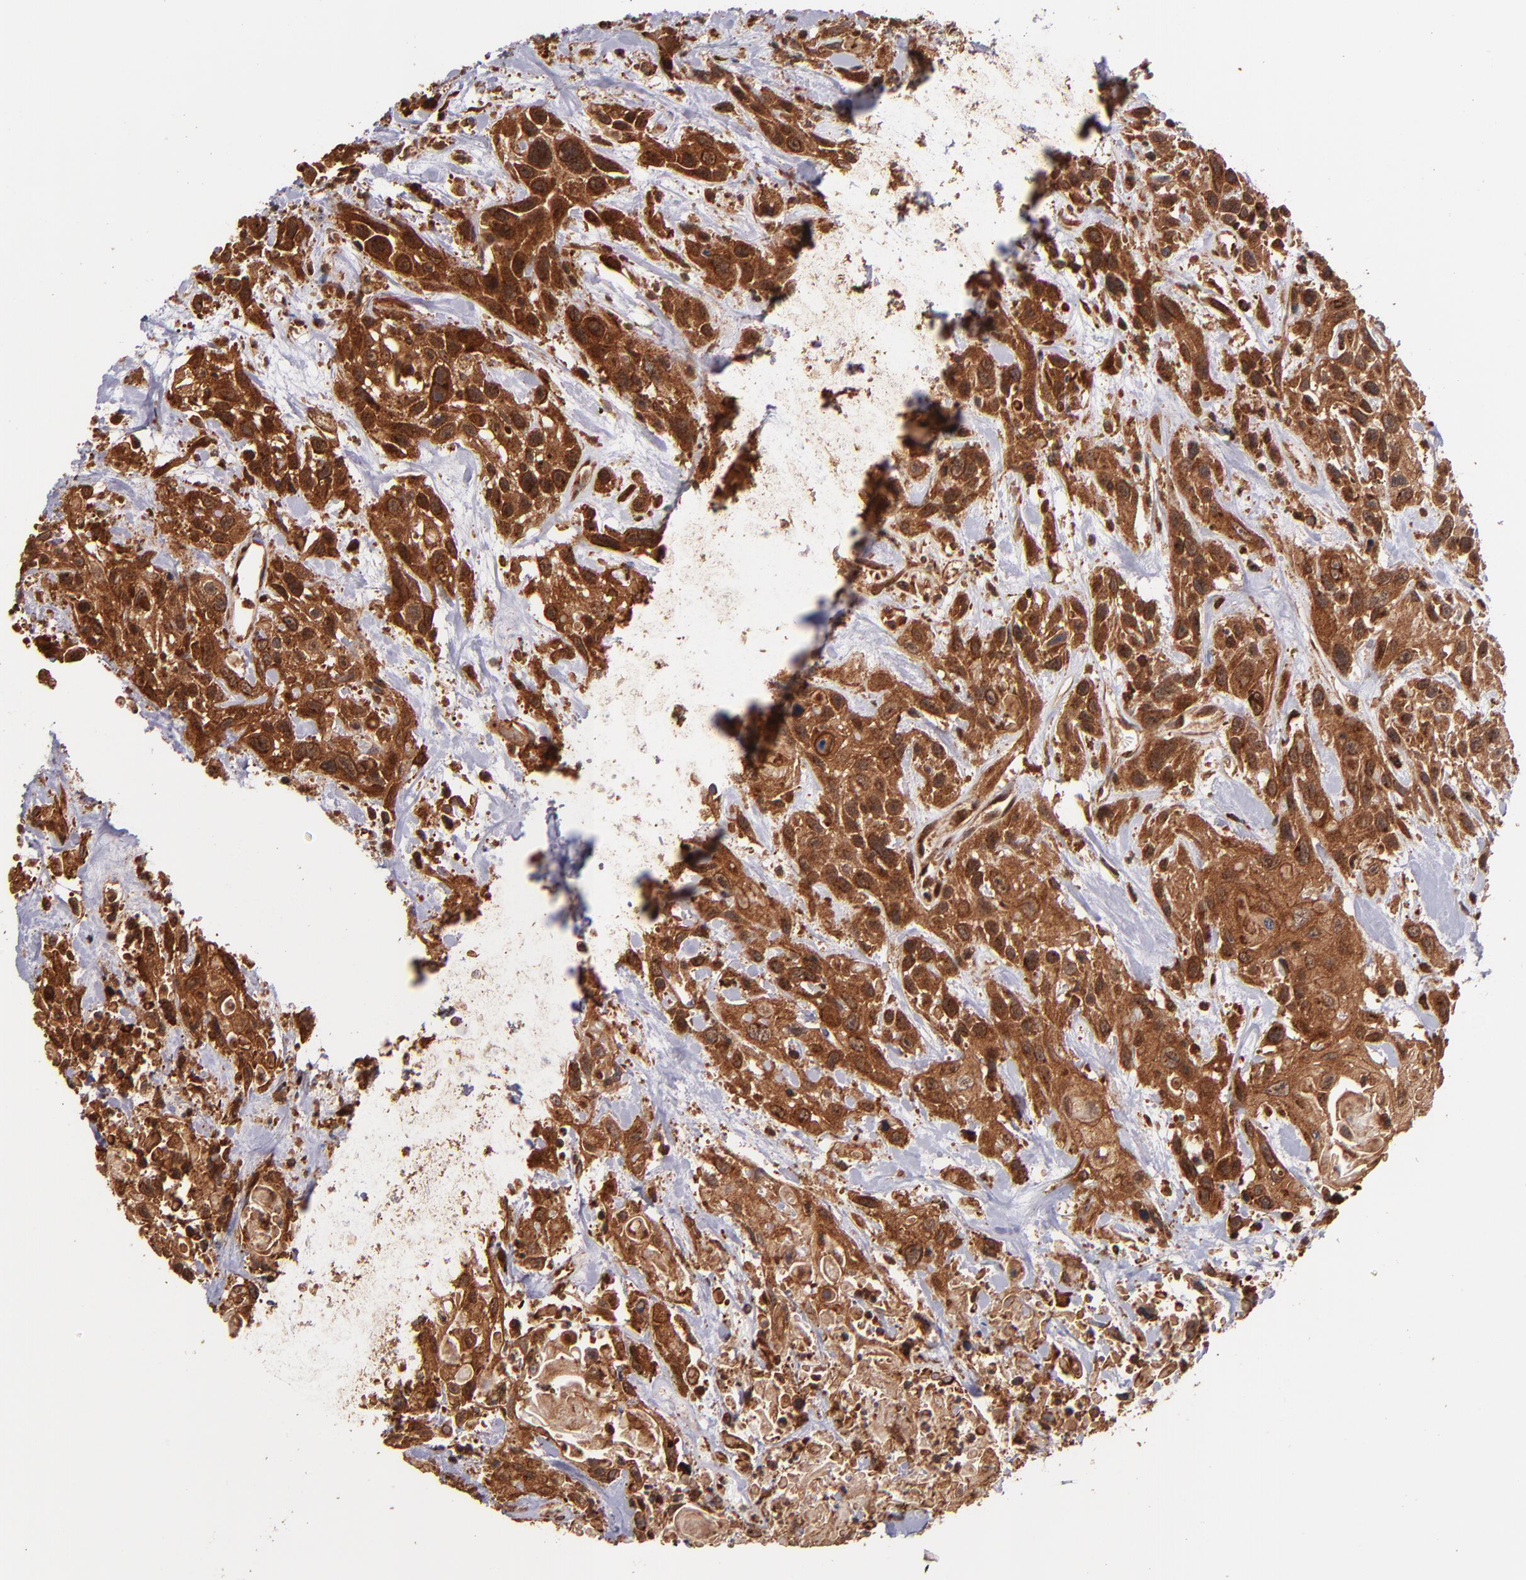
{"staining": {"intensity": "strong", "quantity": ">75%", "location": "cytoplasmic/membranous,nuclear"}, "tissue": "urothelial cancer", "cell_type": "Tumor cells", "image_type": "cancer", "snomed": [{"axis": "morphology", "description": "Urothelial carcinoma, High grade"}, {"axis": "topography", "description": "Urinary bladder"}], "caption": "High-grade urothelial carcinoma stained for a protein exhibits strong cytoplasmic/membranous and nuclear positivity in tumor cells.", "gene": "STX8", "patient": {"sex": "female", "age": 84}}